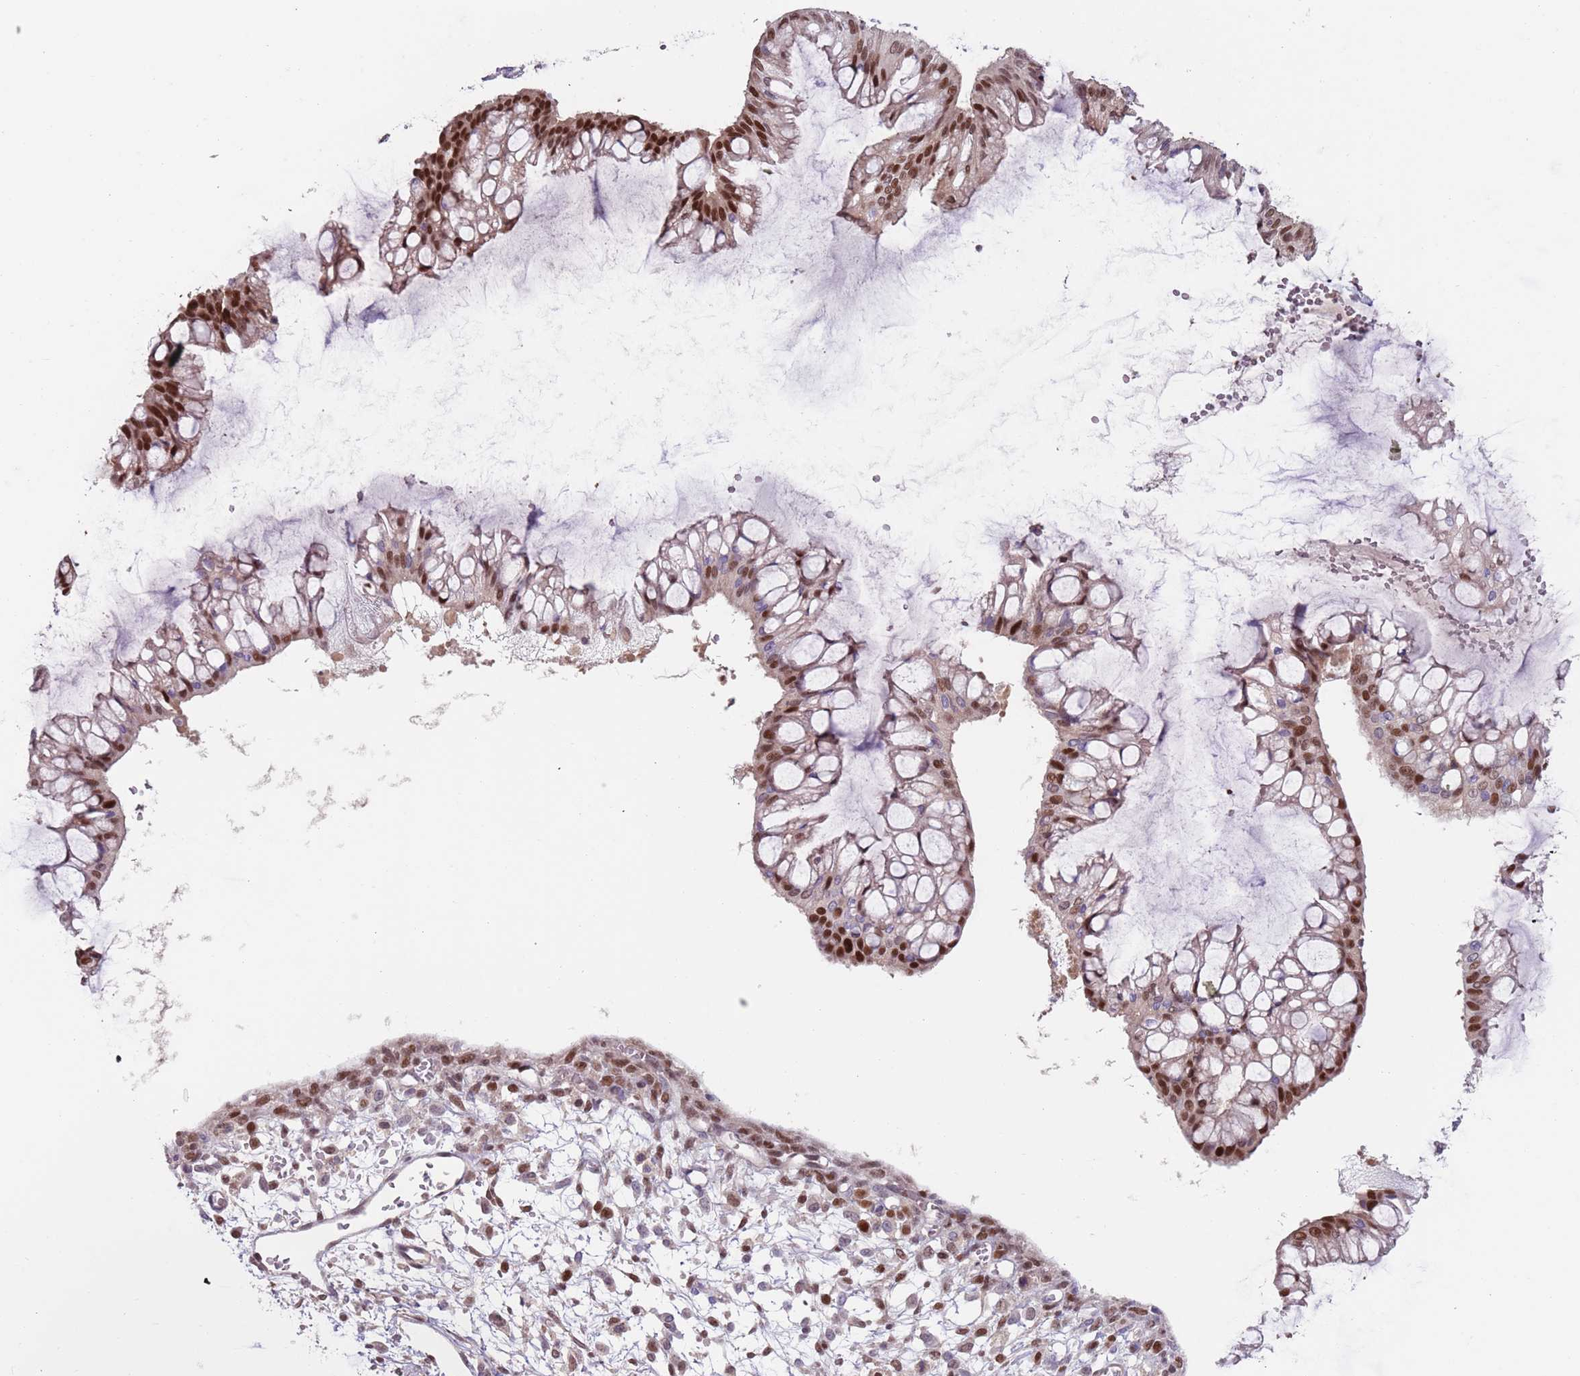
{"staining": {"intensity": "strong", "quantity": ">75%", "location": "nuclear"}, "tissue": "ovarian cancer", "cell_type": "Tumor cells", "image_type": "cancer", "snomed": [{"axis": "morphology", "description": "Cystadenocarcinoma, mucinous, NOS"}, {"axis": "topography", "description": "Ovary"}], "caption": "Protein expression analysis of human ovarian mucinous cystadenocarcinoma reveals strong nuclear positivity in approximately >75% of tumor cells. (IHC, brightfield microscopy, high magnification).", "gene": "RMND5B", "patient": {"sex": "female", "age": 73}}